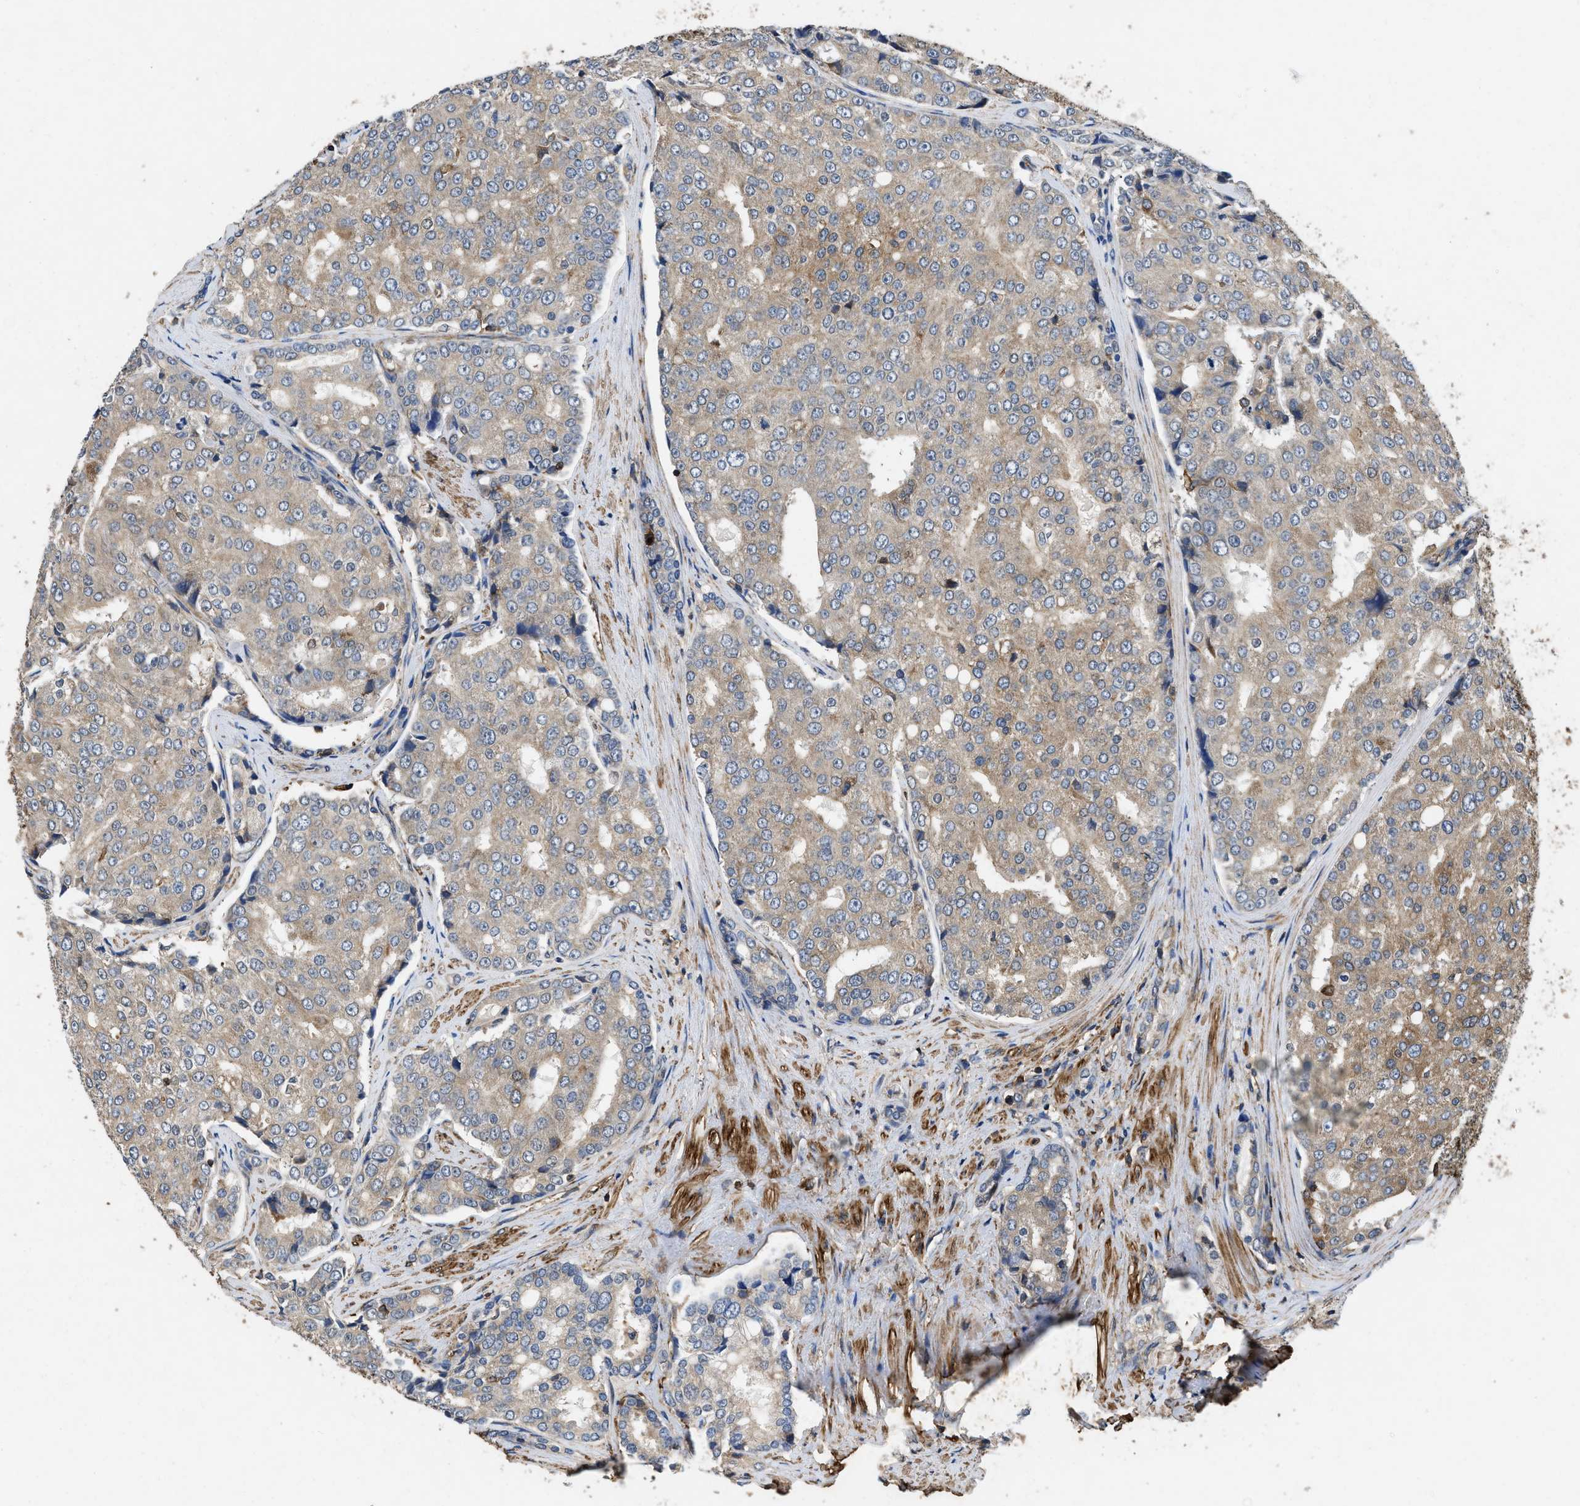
{"staining": {"intensity": "weak", "quantity": ">75%", "location": "cytoplasmic/membranous"}, "tissue": "prostate cancer", "cell_type": "Tumor cells", "image_type": "cancer", "snomed": [{"axis": "morphology", "description": "Adenocarcinoma, High grade"}, {"axis": "topography", "description": "Prostate"}], "caption": "Tumor cells display weak cytoplasmic/membranous expression in about >75% of cells in prostate adenocarcinoma (high-grade). (brown staining indicates protein expression, while blue staining denotes nuclei).", "gene": "LINGO2", "patient": {"sex": "male", "age": 50}}